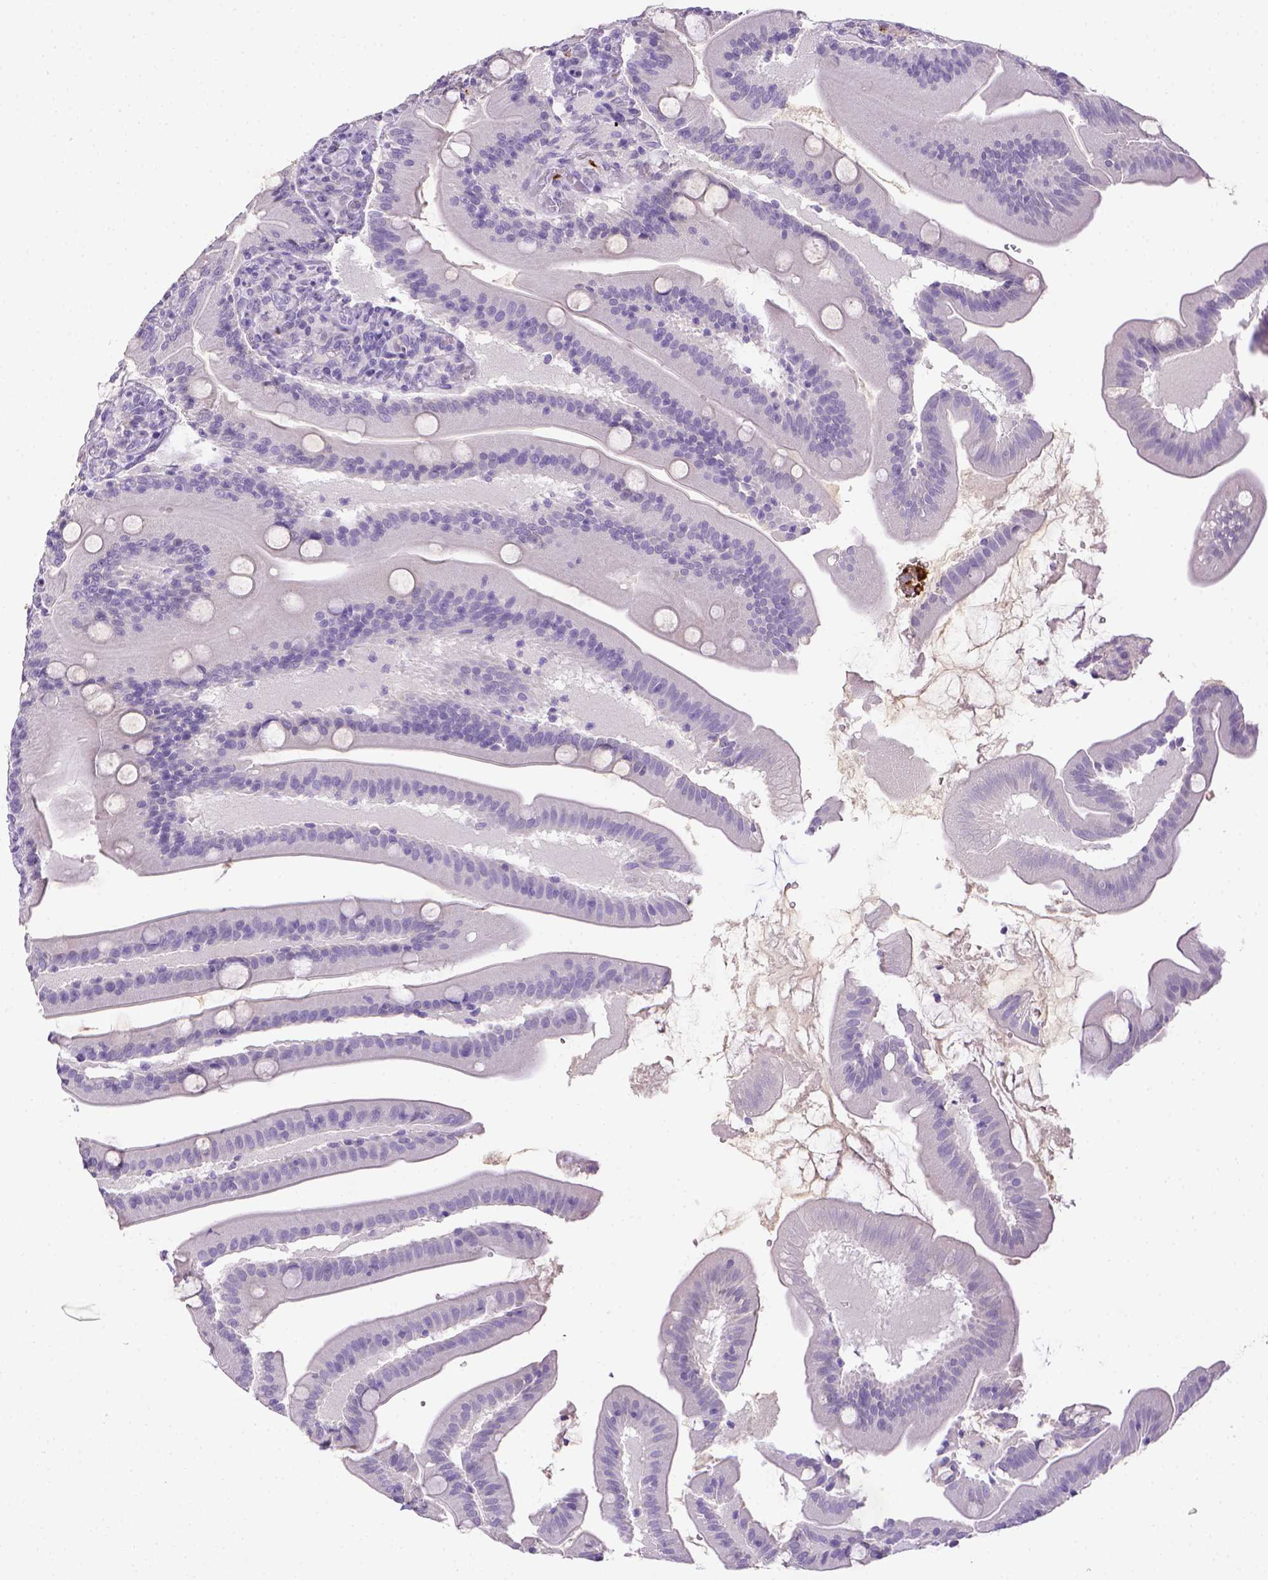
{"staining": {"intensity": "negative", "quantity": "none", "location": "none"}, "tissue": "small intestine", "cell_type": "Glandular cells", "image_type": "normal", "snomed": [{"axis": "morphology", "description": "Normal tissue, NOS"}, {"axis": "topography", "description": "Small intestine"}], "caption": "A micrograph of human small intestine is negative for staining in glandular cells. The staining is performed using DAB brown chromogen with nuclei counter-stained in using hematoxylin.", "gene": "ITGAM", "patient": {"sex": "male", "age": 37}}